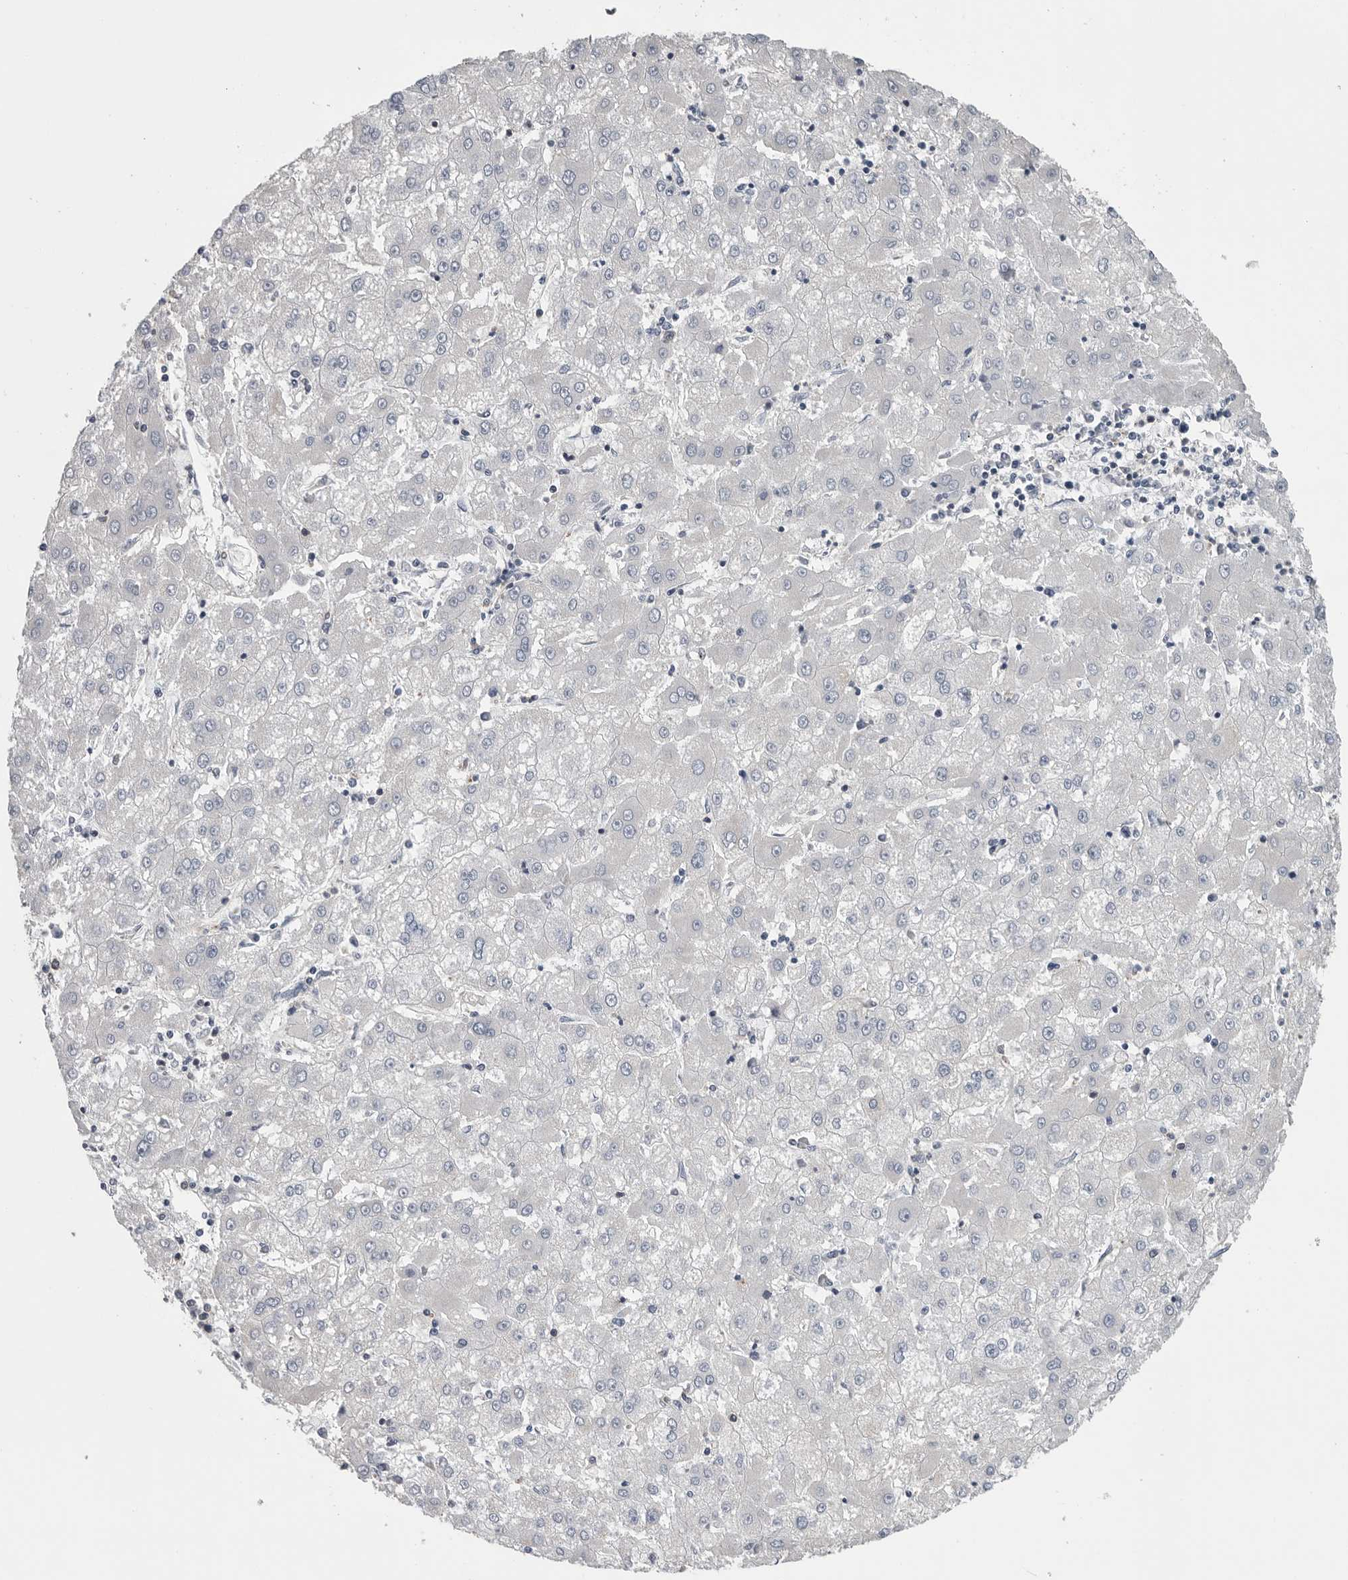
{"staining": {"intensity": "negative", "quantity": "none", "location": "none"}, "tissue": "liver cancer", "cell_type": "Tumor cells", "image_type": "cancer", "snomed": [{"axis": "morphology", "description": "Carcinoma, Hepatocellular, NOS"}, {"axis": "topography", "description": "Liver"}], "caption": "An IHC image of hepatocellular carcinoma (liver) is shown. There is no staining in tumor cells of hepatocellular carcinoma (liver).", "gene": "PDCD4", "patient": {"sex": "male", "age": 72}}